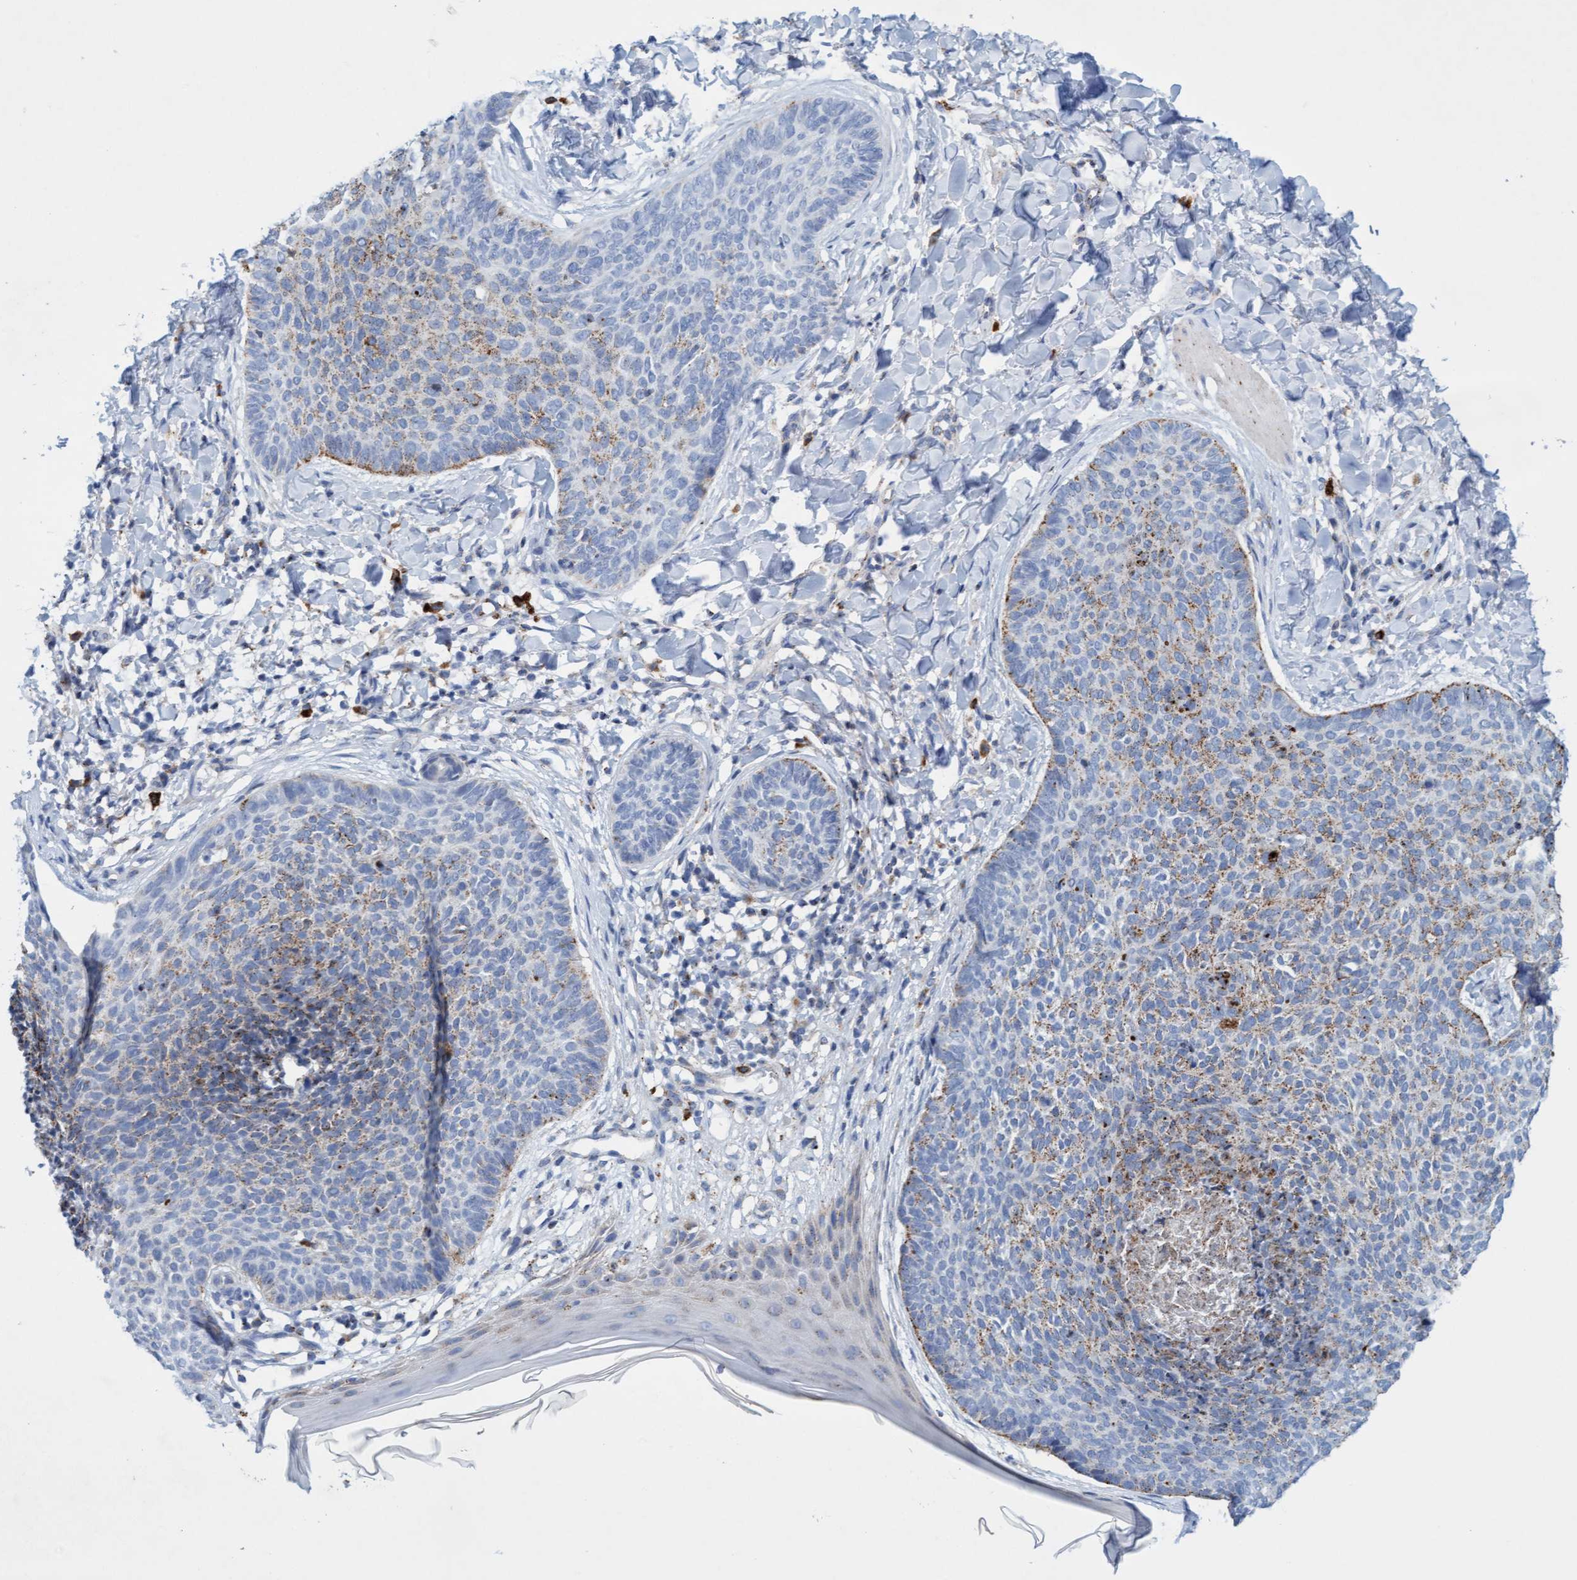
{"staining": {"intensity": "weak", "quantity": "25%-75%", "location": "cytoplasmic/membranous"}, "tissue": "skin cancer", "cell_type": "Tumor cells", "image_type": "cancer", "snomed": [{"axis": "morphology", "description": "Normal tissue, NOS"}, {"axis": "morphology", "description": "Basal cell carcinoma"}, {"axis": "topography", "description": "Skin"}], "caption": "Protein staining demonstrates weak cytoplasmic/membranous positivity in approximately 25%-75% of tumor cells in basal cell carcinoma (skin). (brown staining indicates protein expression, while blue staining denotes nuclei).", "gene": "SGSH", "patient": {"sex": "male", "age": 50}}